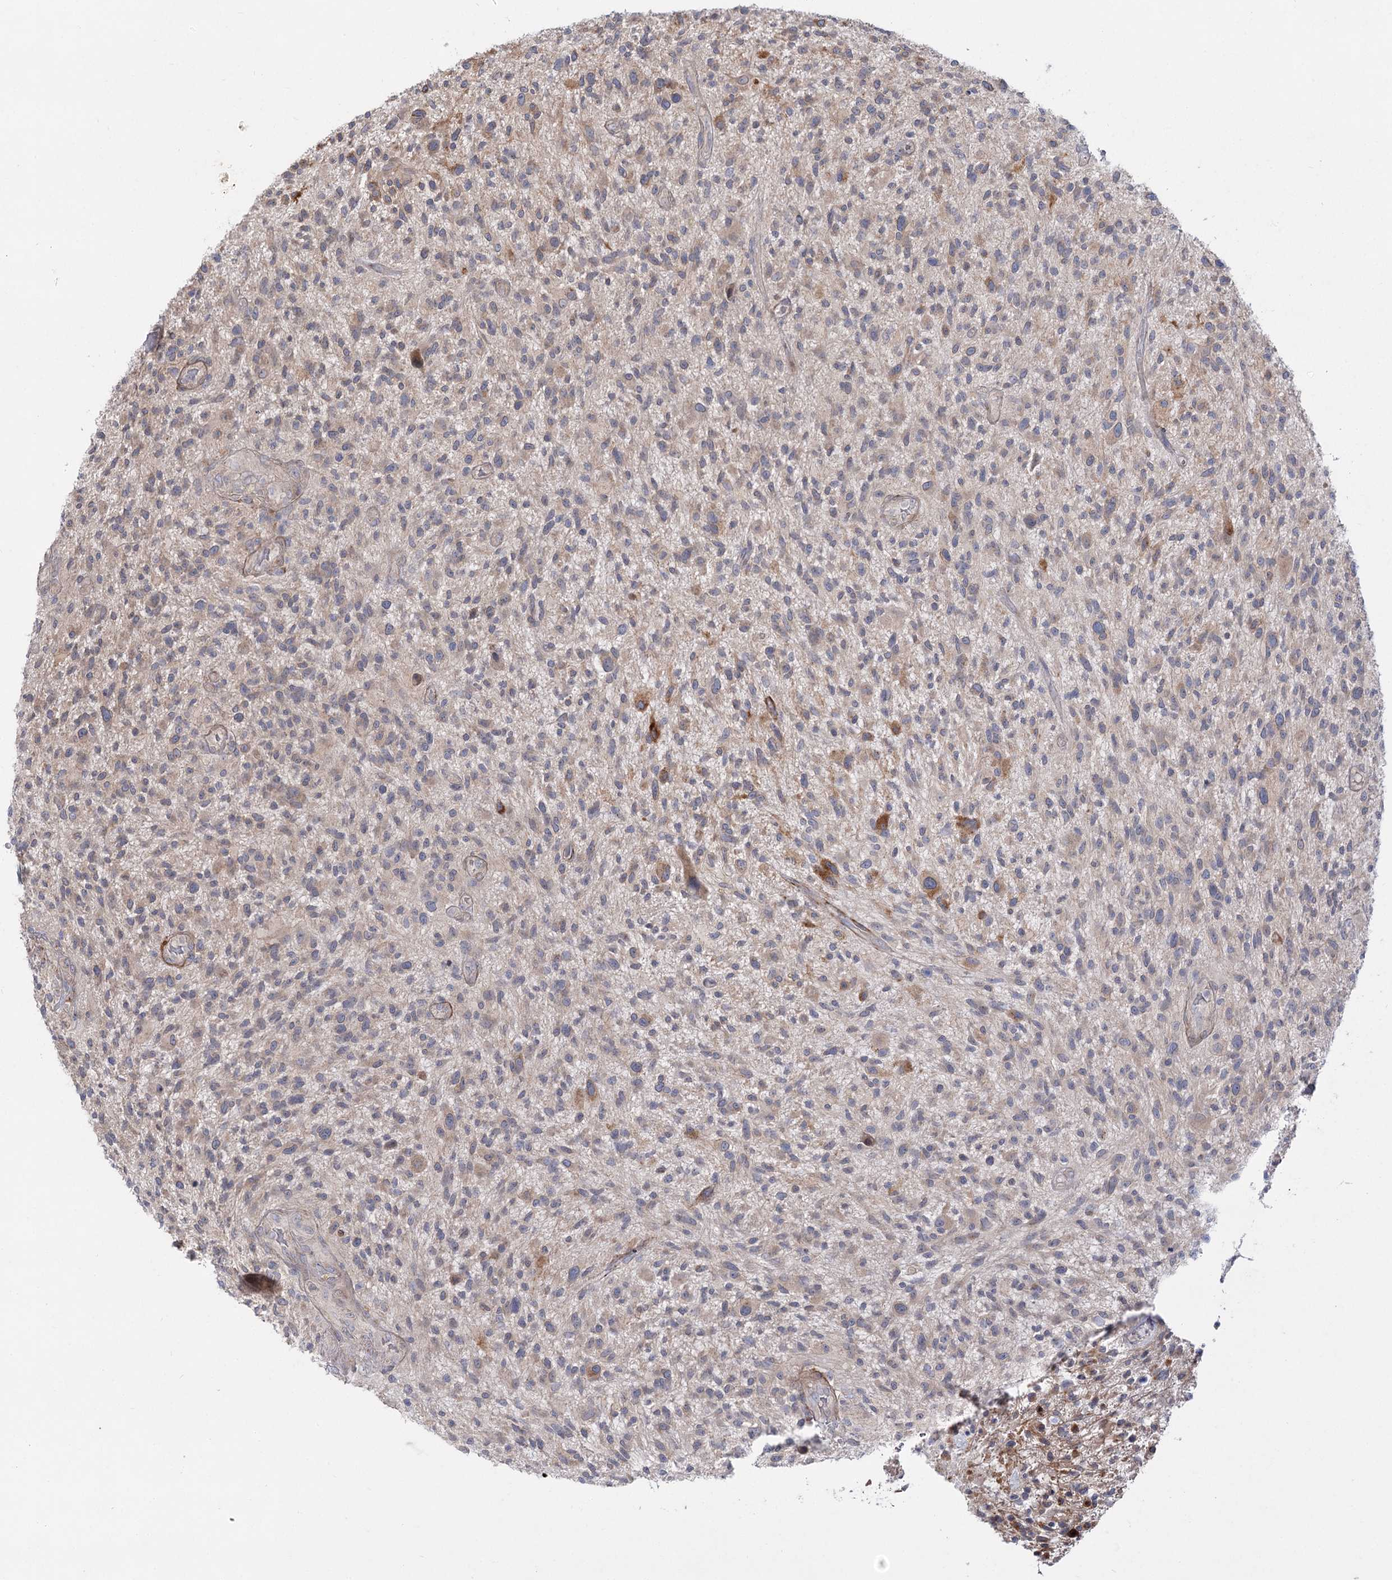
{"staining": {"intensity": "weak", "quantity": "25%-75%", "location": "cytoplasmic/membranous"}, "tissue": "glioma", "cell_type": "Tumor cells", "image_type": "cancer", "snomed": [{"axis": "morphology", "description": "Glioma, malignant, High grade"}, {"axis": "topography", "description": "Brain"}], "caption": "Immunohistochemistry (IHC) micrograph of neoplastic tissue: malignant glioma (high-grade) stained using immunohistochemistry exhibits low levels of weak protein expression localized specifically in the cytoplasmic/membranous of tumor cells, appearing as a cytoplasmic/membranous brown color.", "gene": "SH3BP5L", "patient": {"sex": "male", "age": 47}}